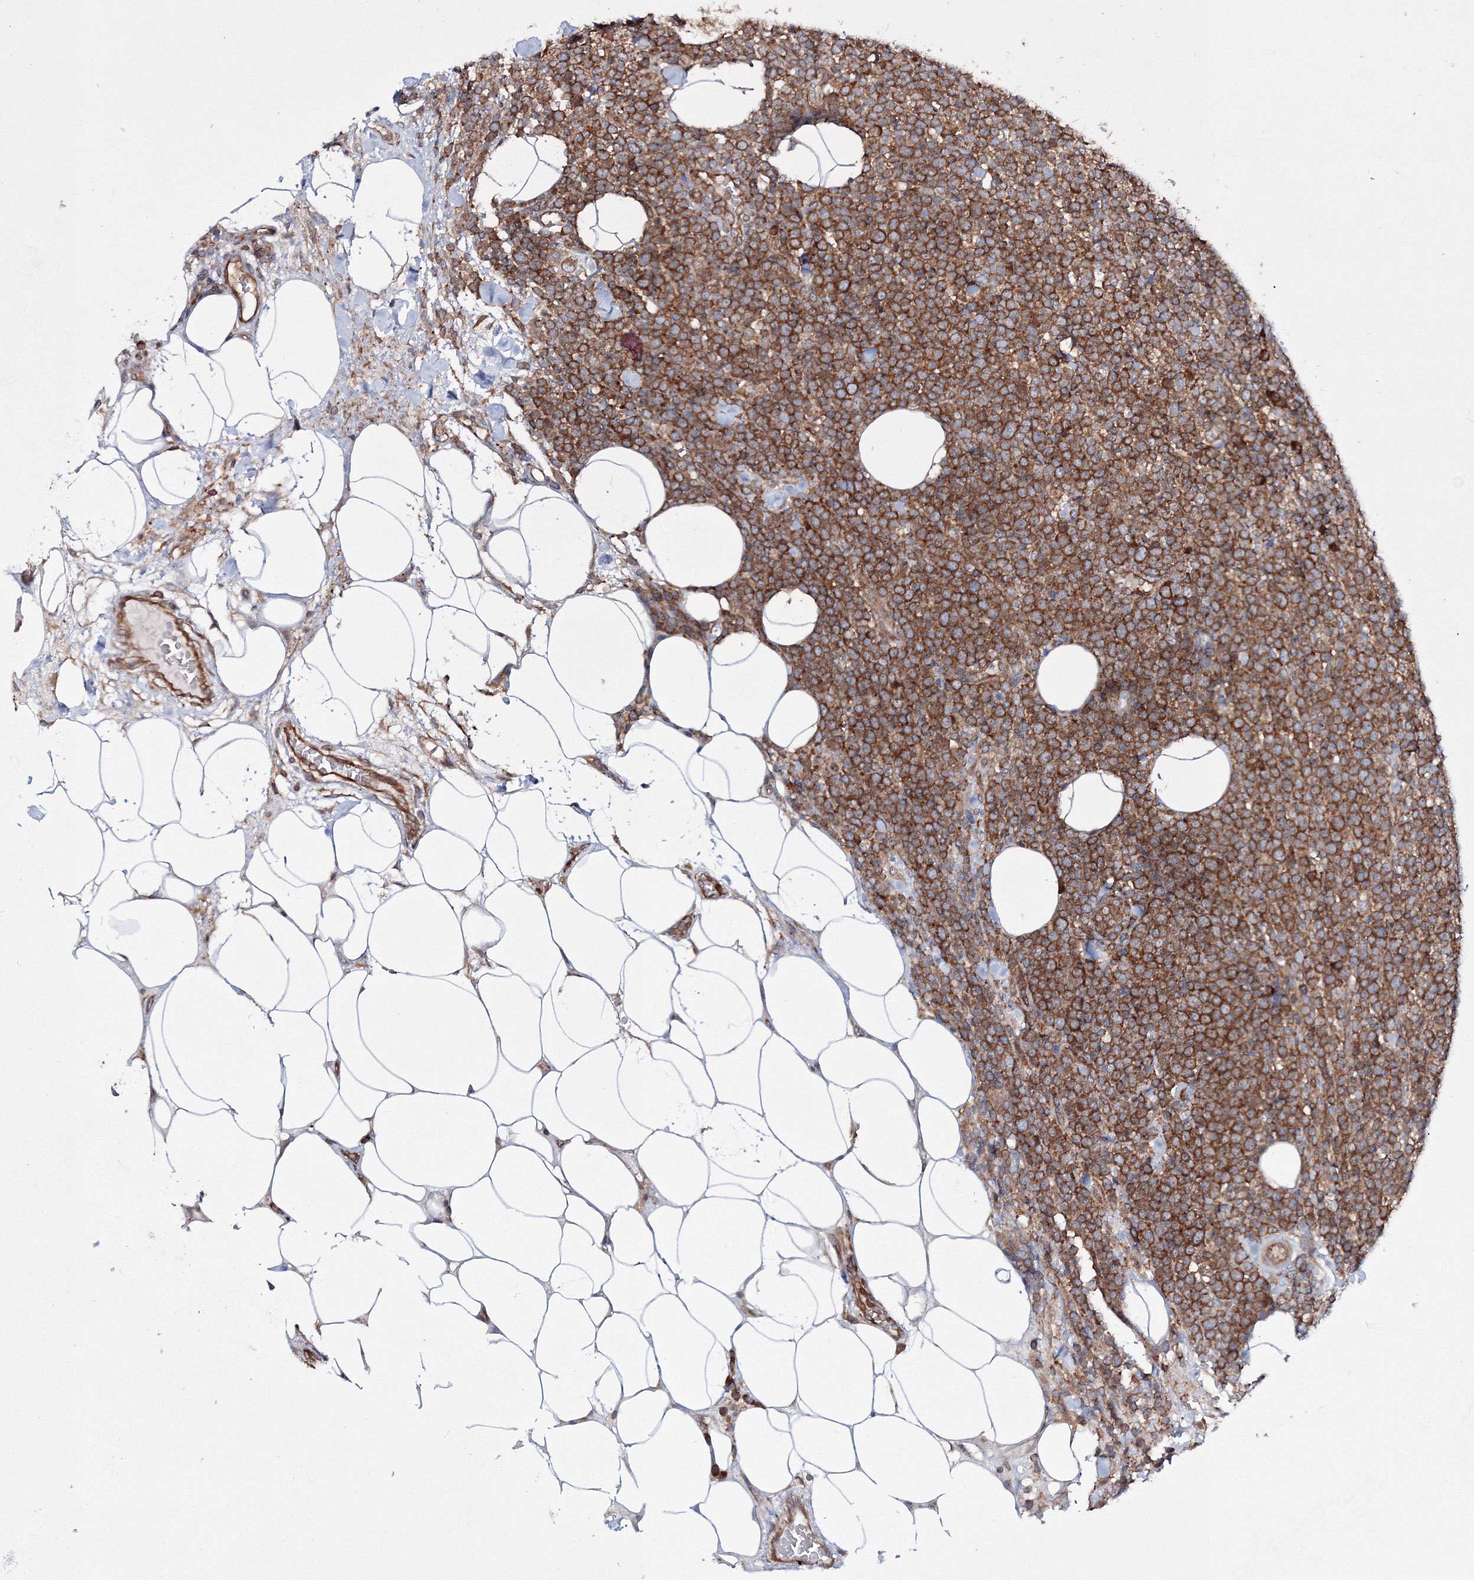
{"staining": {"intensity": "strong", "quantity": ">75%", "location": "cytoplasmic/membranous"}, "tissue": "lymphoma", "cell_type": "Tumor cells", "image_type": "cancer", "snomed": [{"axis": "morphology", "description": "Malignant lymphoma, non-Hodgkin's type, High grade"}, {"axis": "topography", "description": "Lymph node"}], "caption": "Protein expression analysis of high-grade malignant lymphoma, non-Hodgkin's type demonstrates strong cytoplasmic/membranous positivity in about >75% of tumor cells.", "gene": "HARS1", "patient": {"sex": "male", "age": 61}}